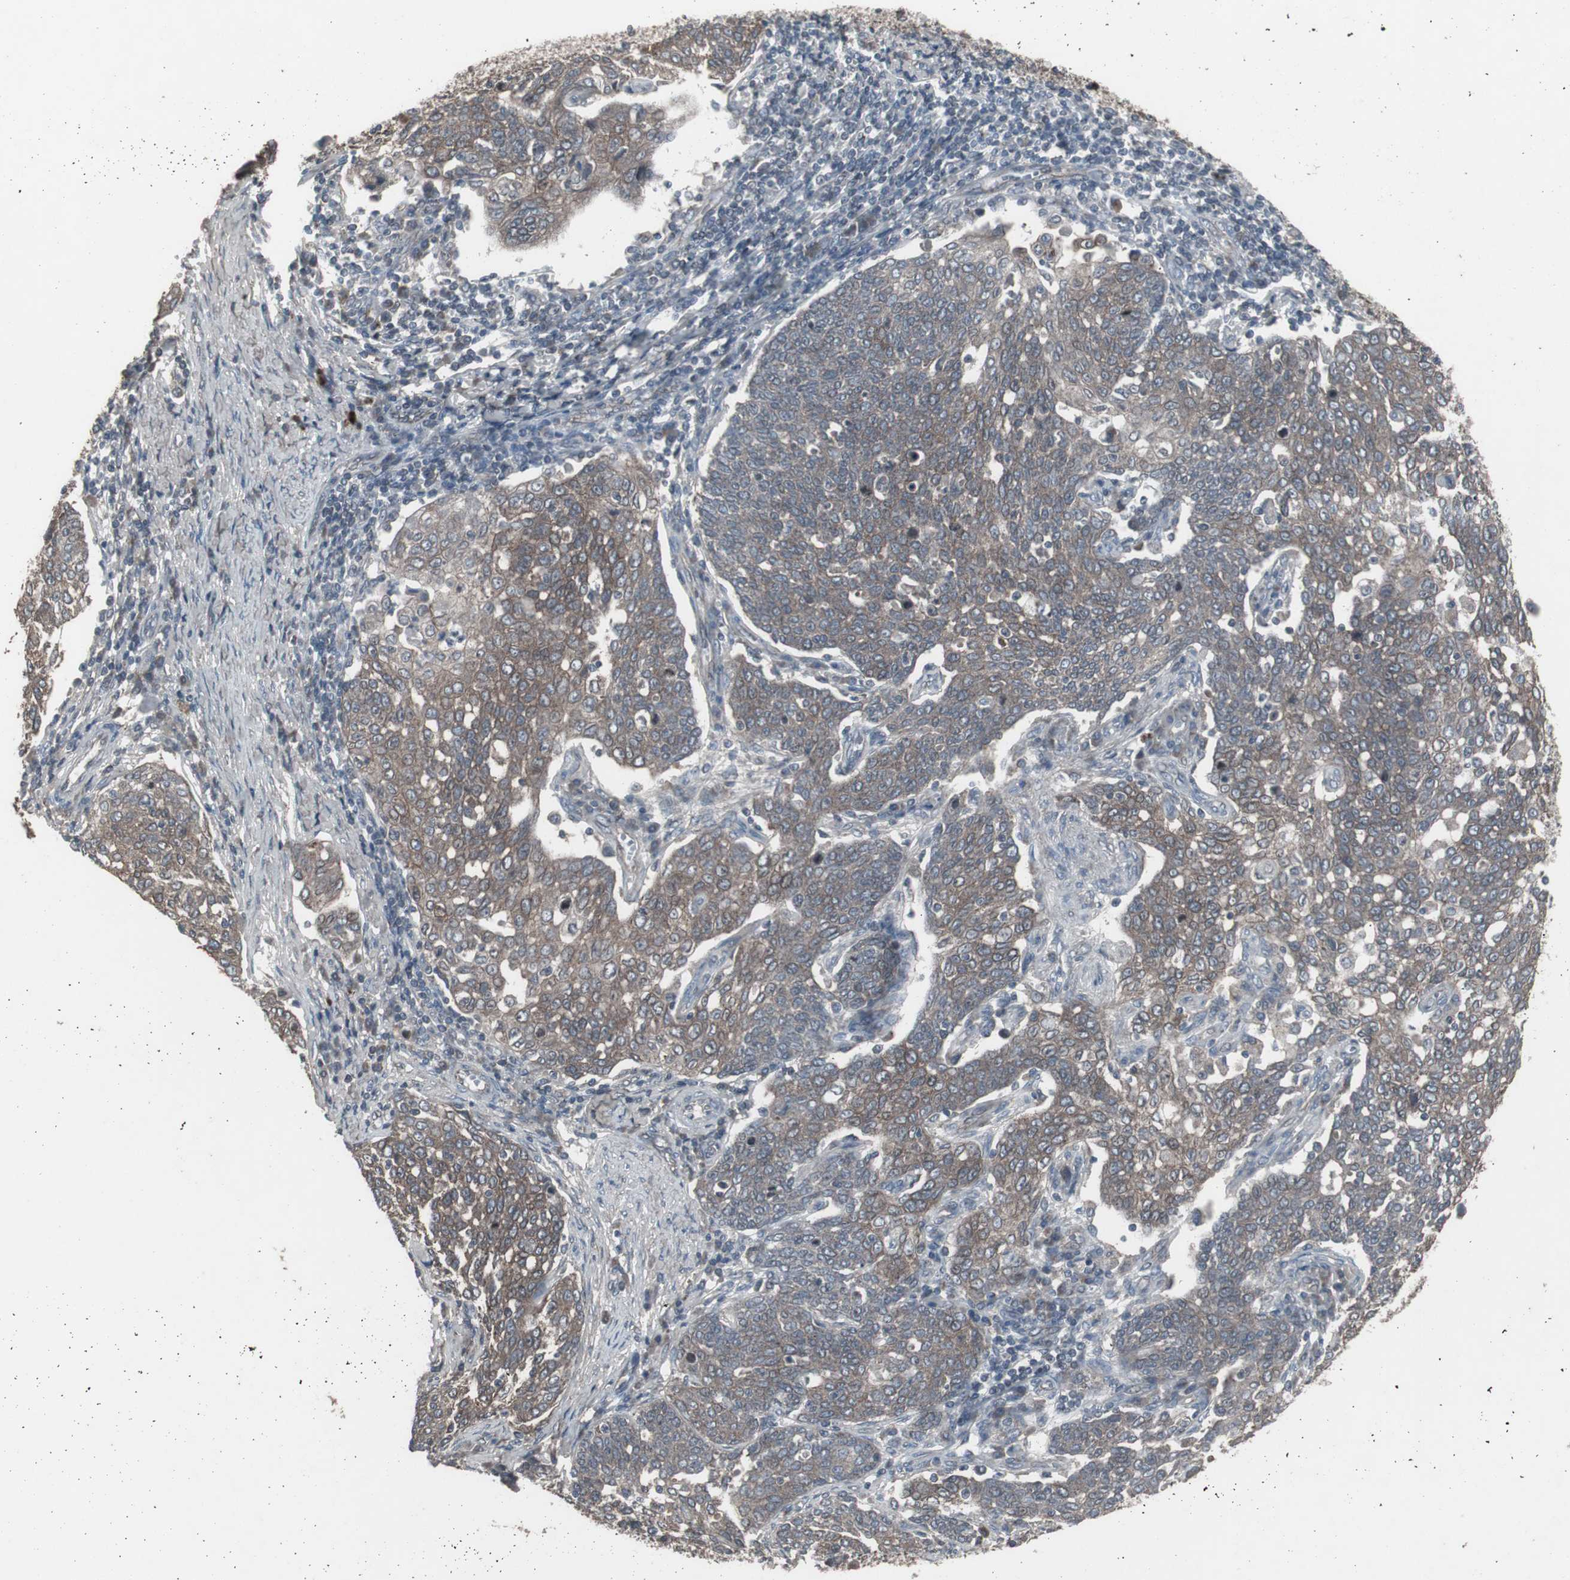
{"staining": {"intensity": "weak", "quantity": ">75%", "location": "cytoplasmic/membranous"}, "tissue": "cervical cancer", "cell_type": "Tumor cells", "image_type": "cancer", "snomed": [{"axis": "morphology", "description": "Squamous cell carcinoma, NOS"}, {"axis": "topography", "description": "Cervix"}], "caption": "Tumor cells display low levels of weak cytoplasmic/membranous expression in about >75% of cells in squamous cell carcinoma (cervical).", "gene": "SSTR2", "patient": {"sex": "female", "age": 34}}